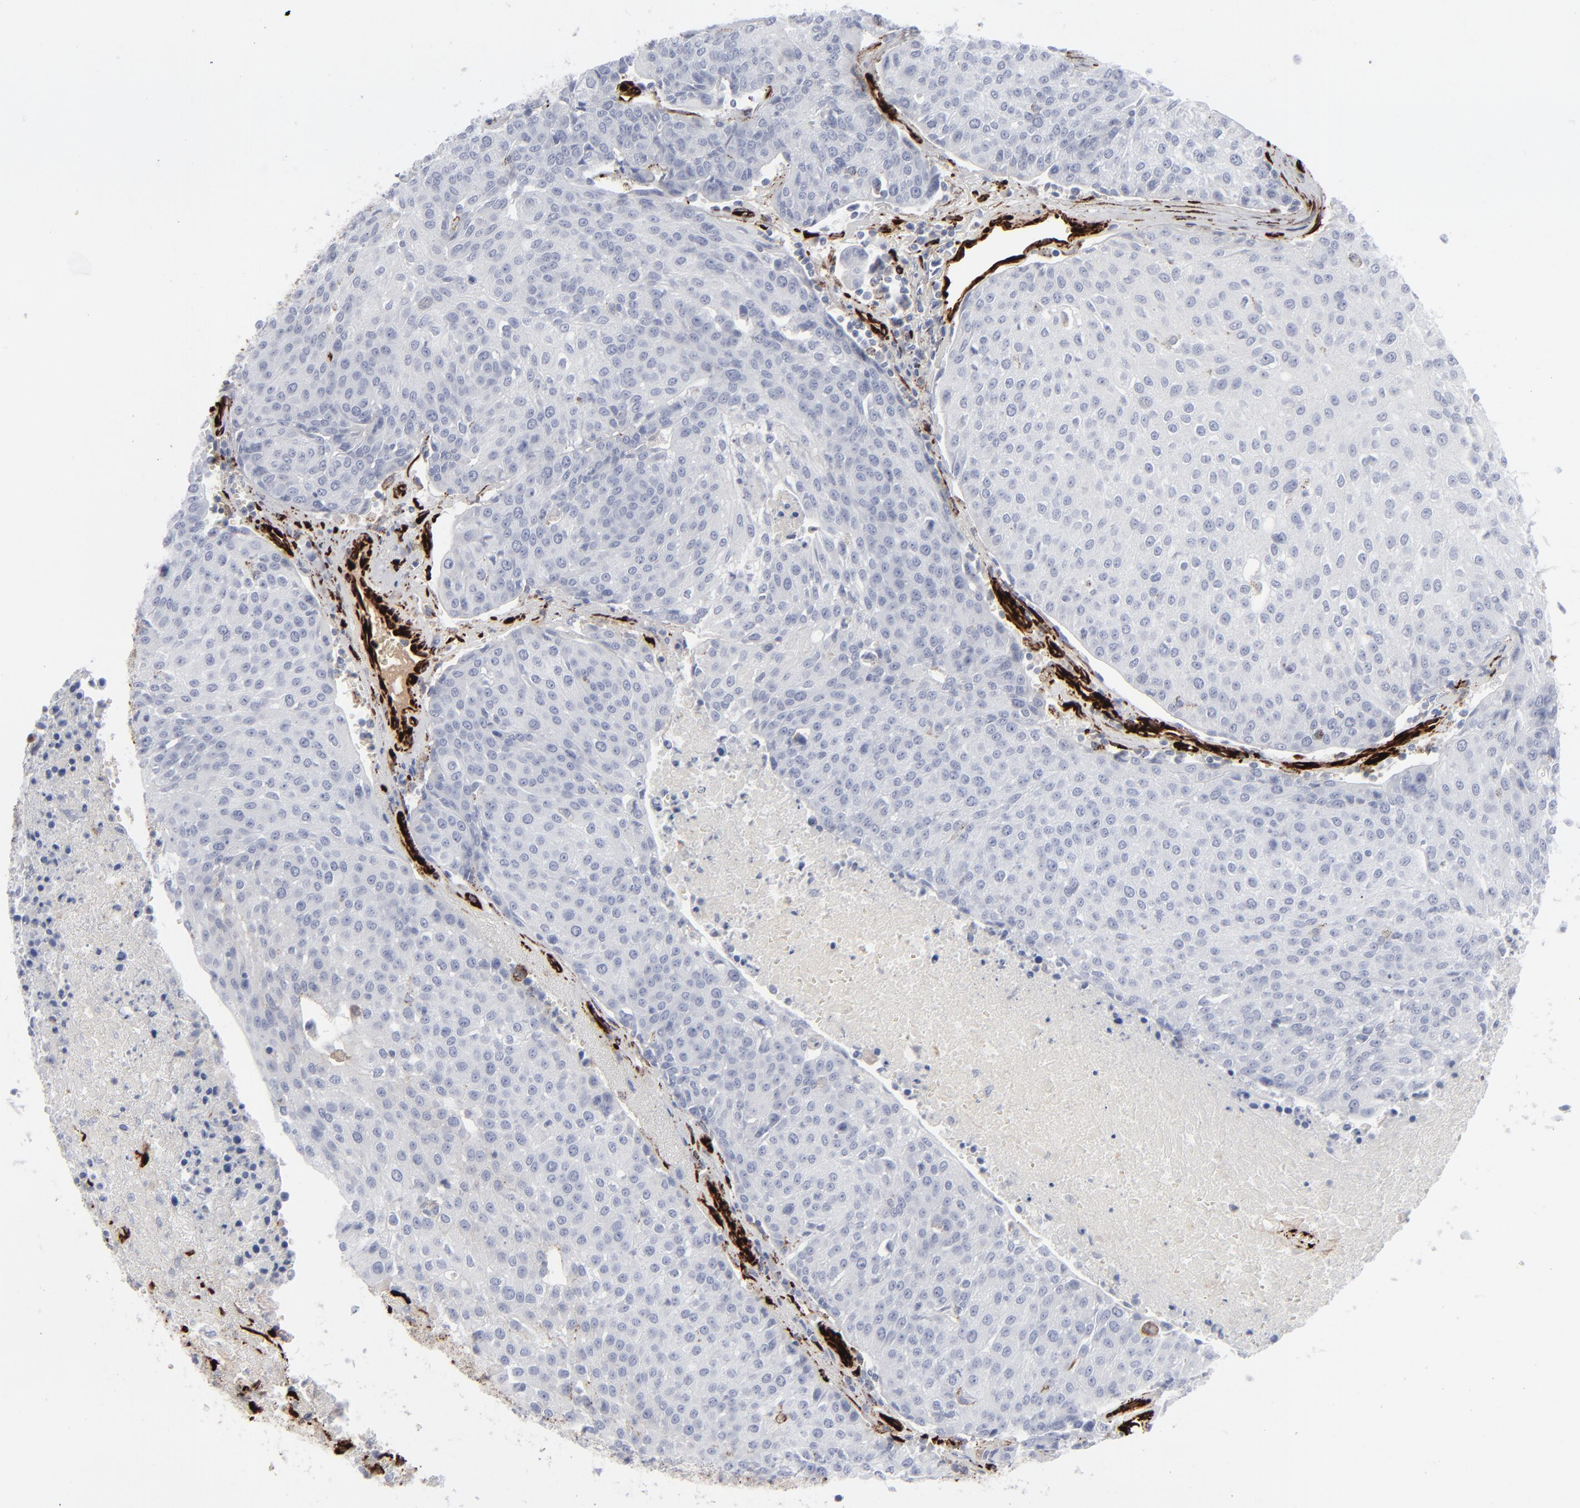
{"staining": {"intensity": "negative", "quantity": "none", "location": "none"}, "tissue": "urothelial cancer", "cell_type": "Tumor cells", "image_type": "cancer", "snomed": [{"axis": "morphology", "description": "Urothelial carcinoma, High grade"}, {"axis": "topography", "description": "Urinary bladder"}], "caption": "A micrograph of human urothelial cancer is negative for staining in tumor cells. The staining was performed using DAB to visualize the protein expression in brown, while the nuclei were stained in blue with hematoxylin (Magnification: 20x).", "gene": "SPARC", "patient": {"sex": "female", "age": 85}}